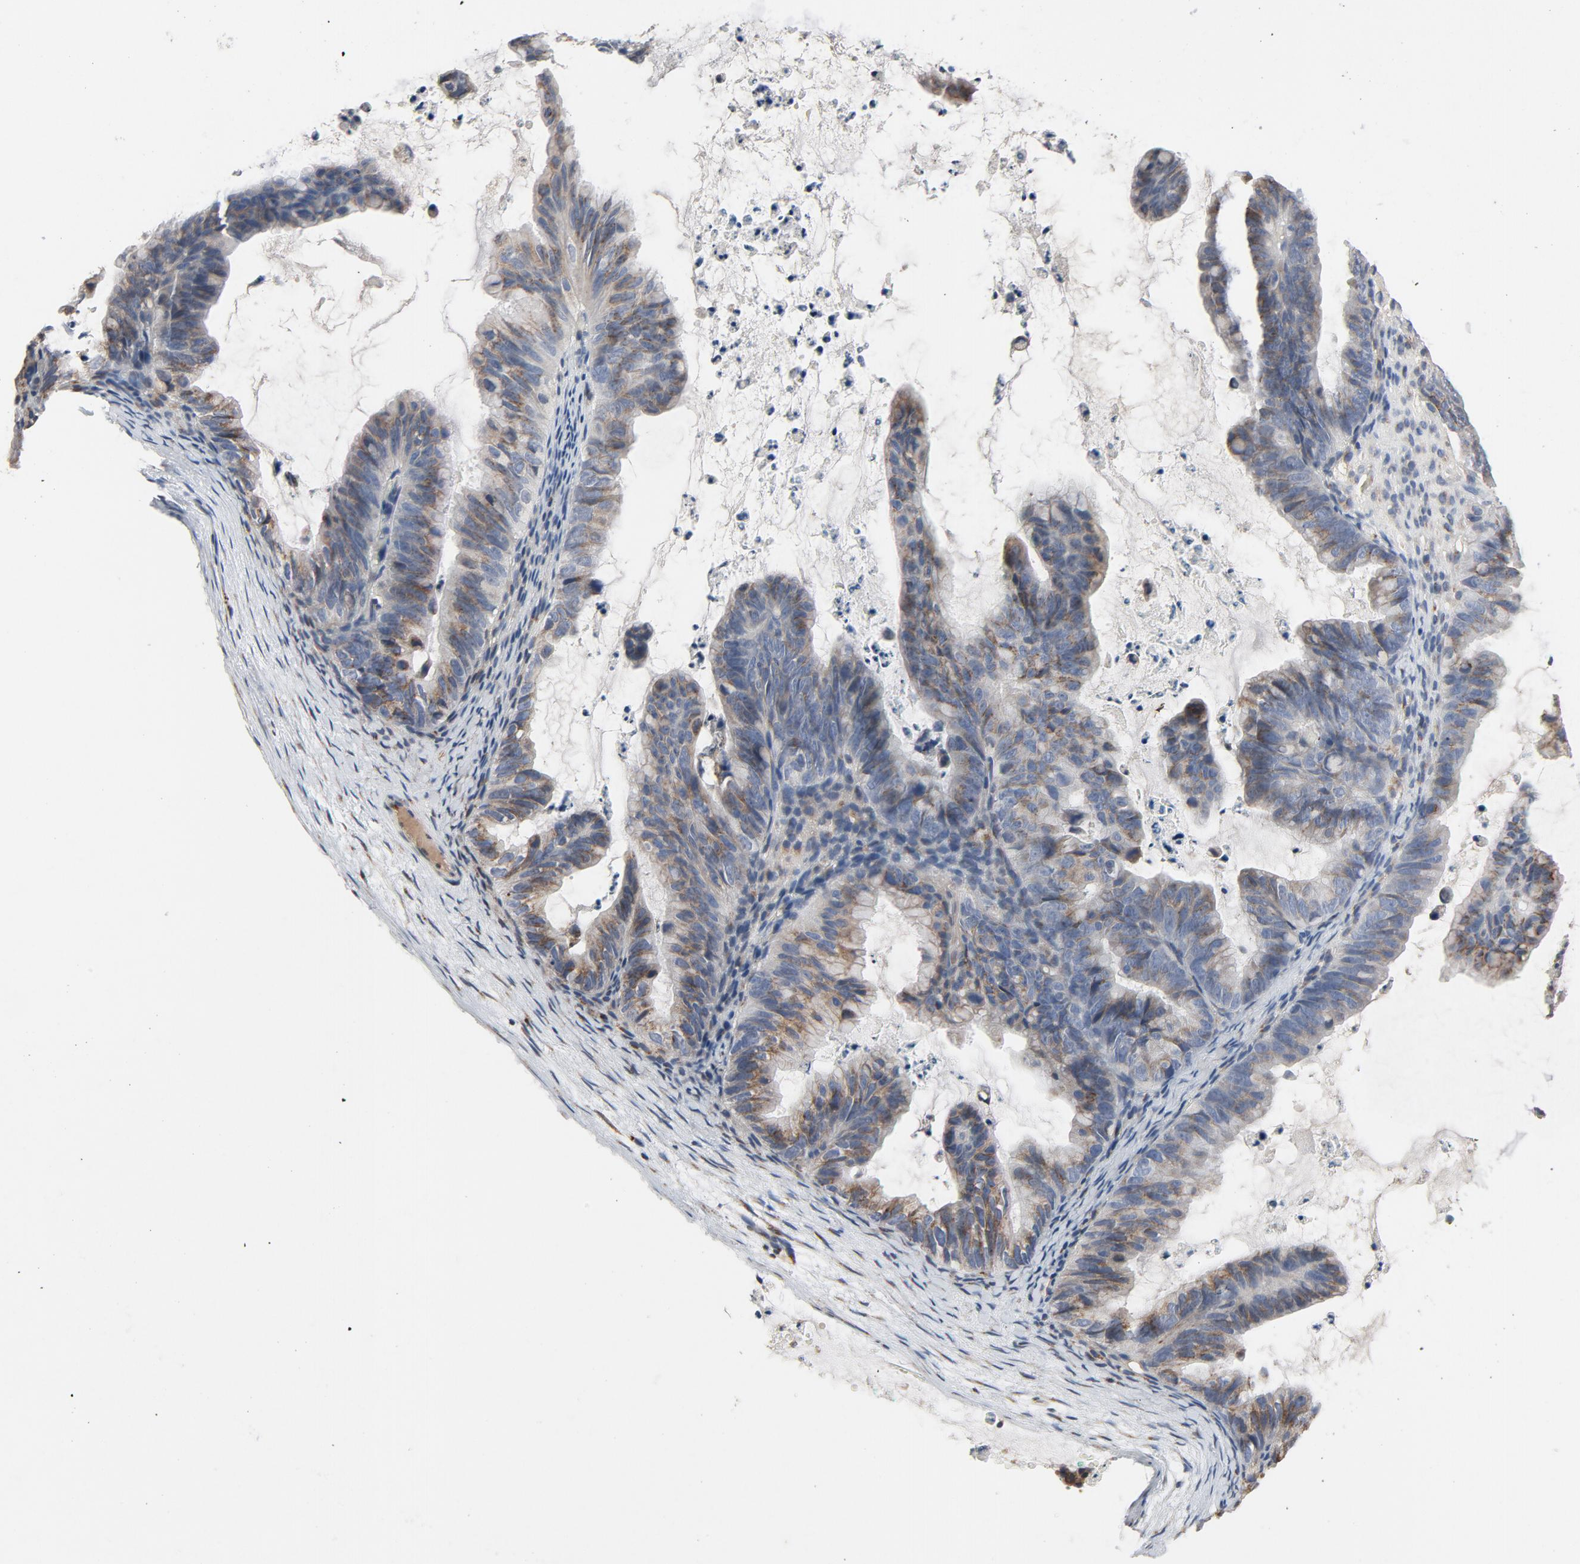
{"staining": {"intensity": "weak", "quantity": "25%-75%", "location": "cytoplasmic/membranous"}, "tissue": "ovarian cancer", "cell_type": "Tumor cells", "image_type": "cancer", "snomed": [{"axis": "morphology", "description": "Cystadenocarcinoma, serous, NOS"}, {"axis": "topography", "description": "Ovary"}], "caption": "Weak cytoplasmic/membranous protein positivity is appreciated in about 25%-75% of tumor cells in serous cystadenocarcinoma (ovarian). The protein of interest is shown in brown color, while the nuclei are stained blue.", "gene": "LMAN2", "patient": {"sex": "female", "age": 71}}